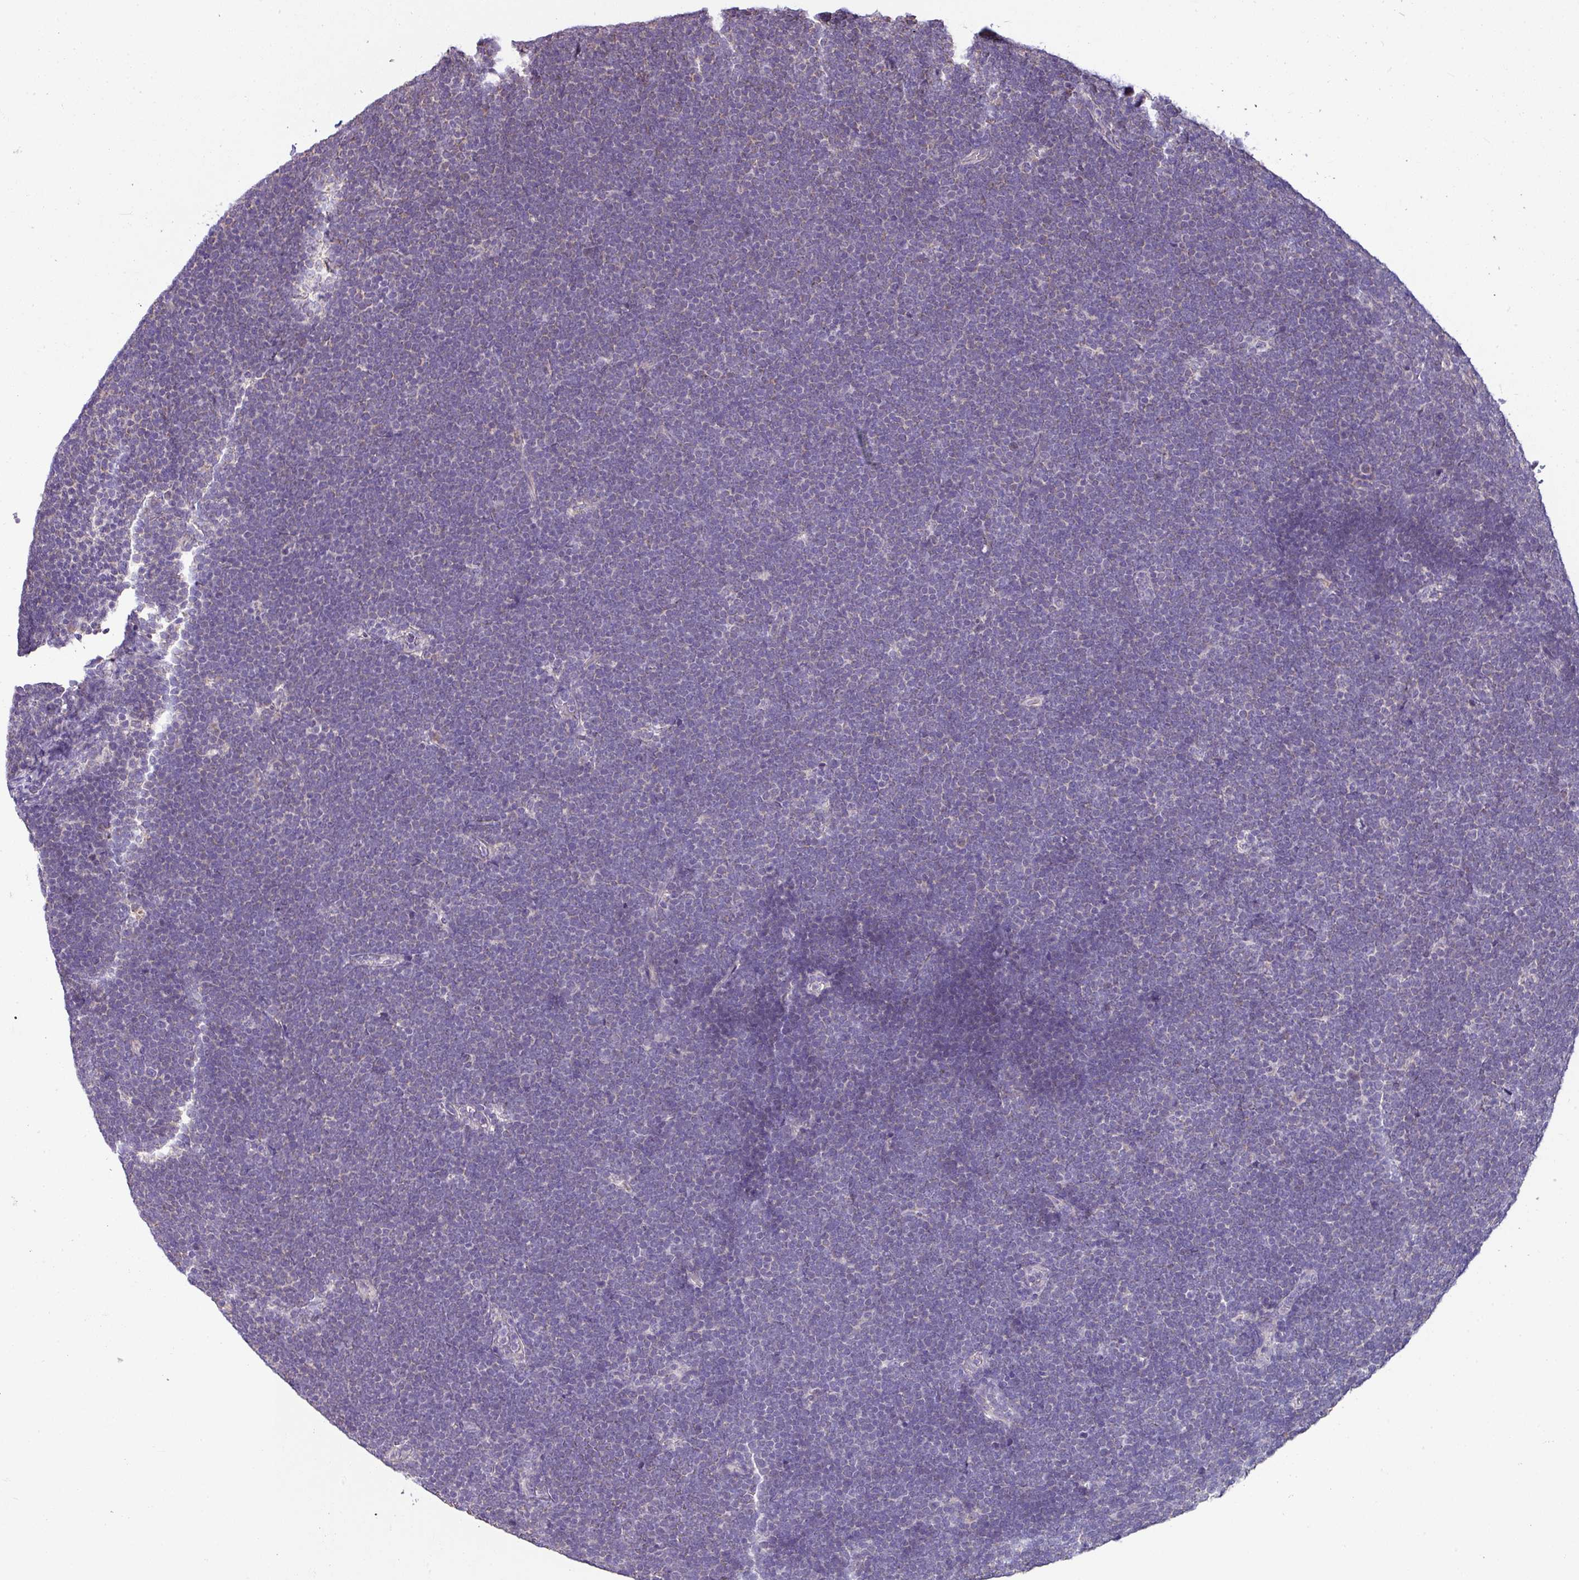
{"staining": {"intensity": "negative", "quantity": "none", "location": "none"}, "tissue": "lymphoma", "cell_type": "Tumor cells", "image_type": "cancer", "snomed": [{"axis": "morphology", "description": "Malignant lymphoma, non-Hodgkin's type, High grade"}, {"axis": "topography", "description": "Lymph node"}], "caption": "This is an immunohistochemistry histopathology image of lymphoma. There is no positivity in tumor cells.", "gene": "PALS2", "patient": {"sex": "male", "age": 13}}